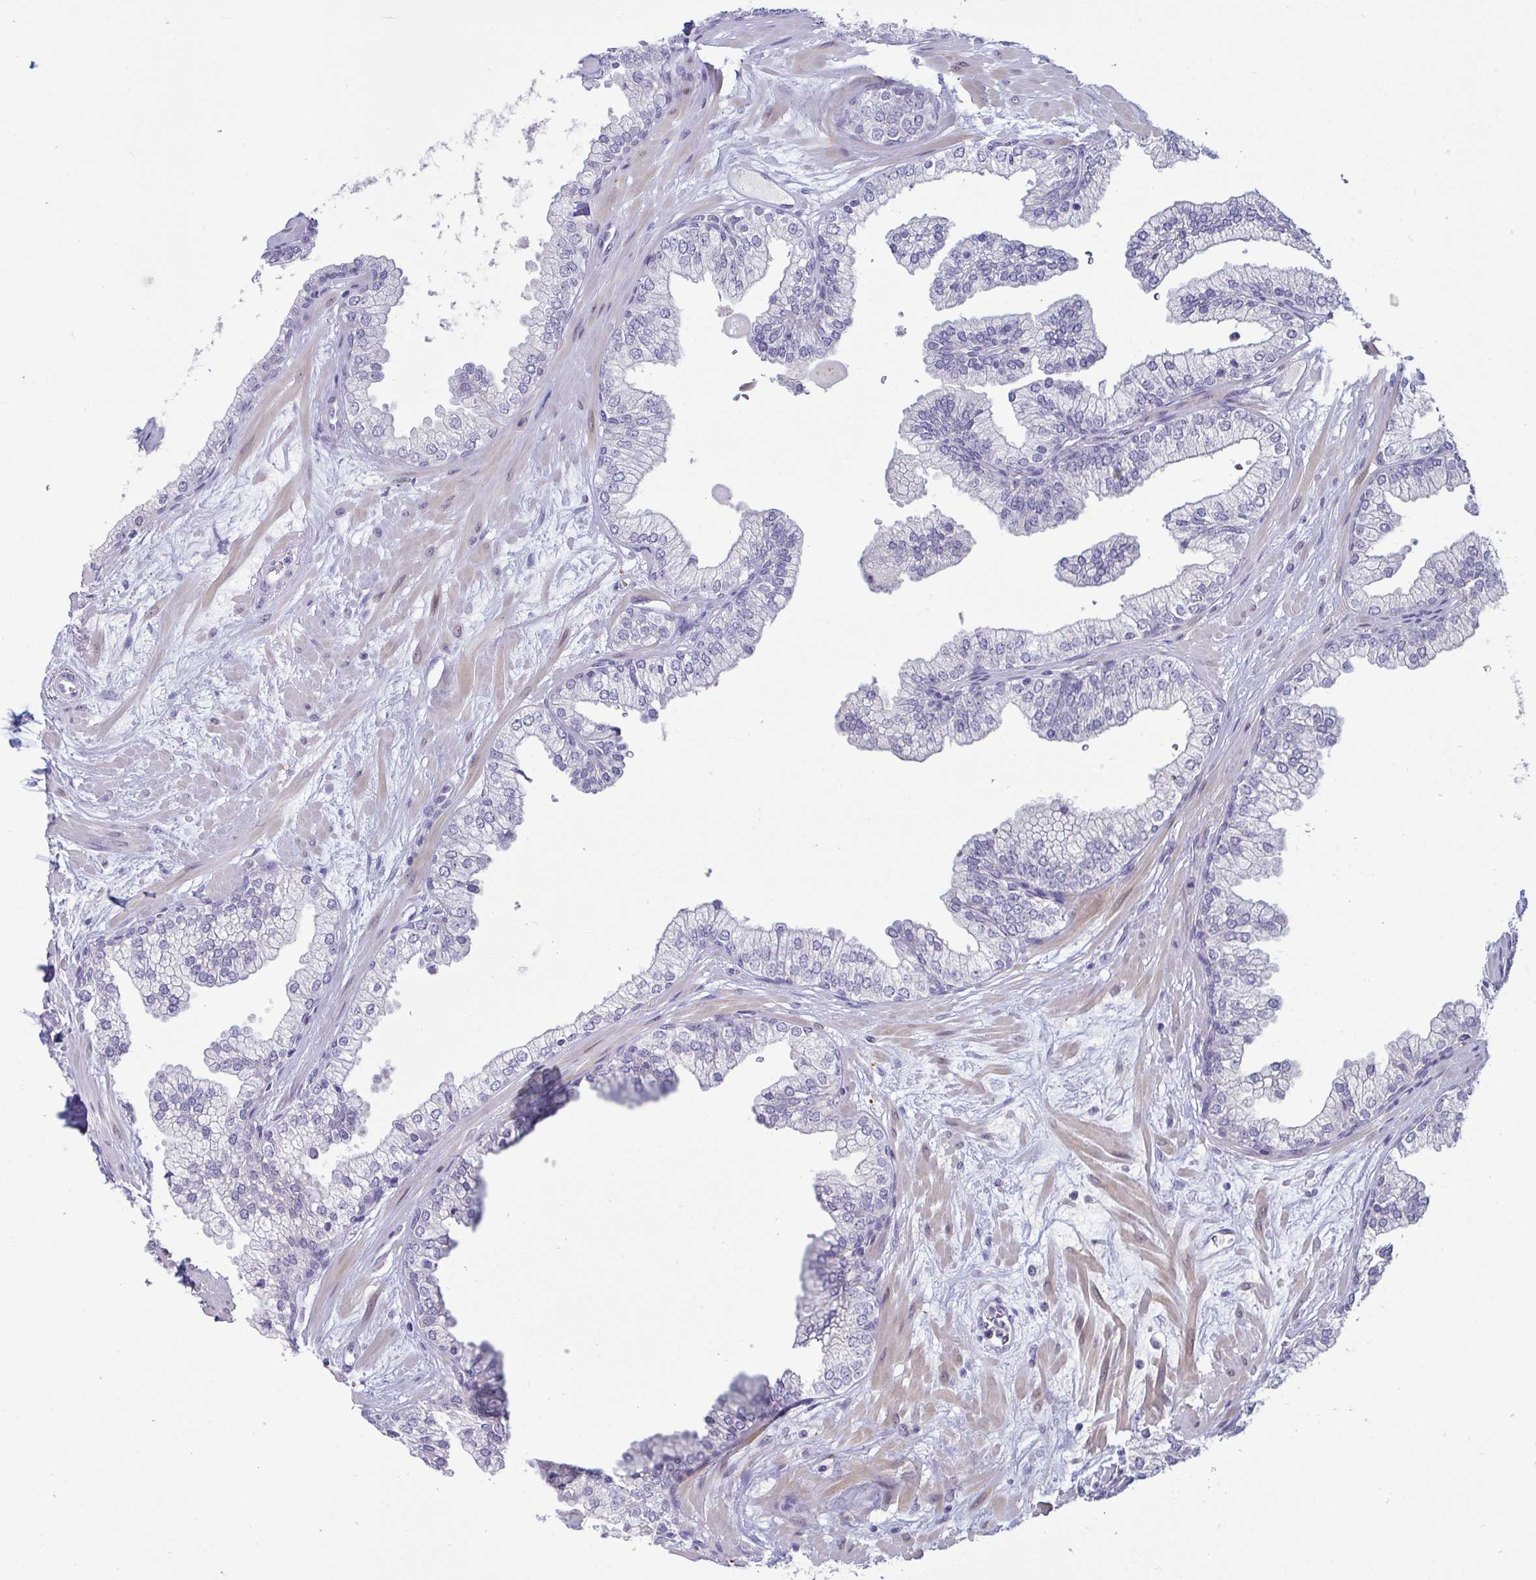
{"staining": {"intensity": "negative", "quantity": "none", "location": "none"}, "tissue": "prostate", "cell_type": "Glandular cells", "image_type": "normal", "snomed": [{"axis": "morphology", "description": "Normal tissue, NOS"}, {"axis": "topography", "description": "Prostate"}, {"axis": "topography", "description": "Peripheral nerve tissue"}], "caption": "This is a photomicrograph of IHC staining of normal prostate, which shows no staining in glandular cells.", "gene": "GSTM1", "patient": {"sex": "male", "age": 61}}